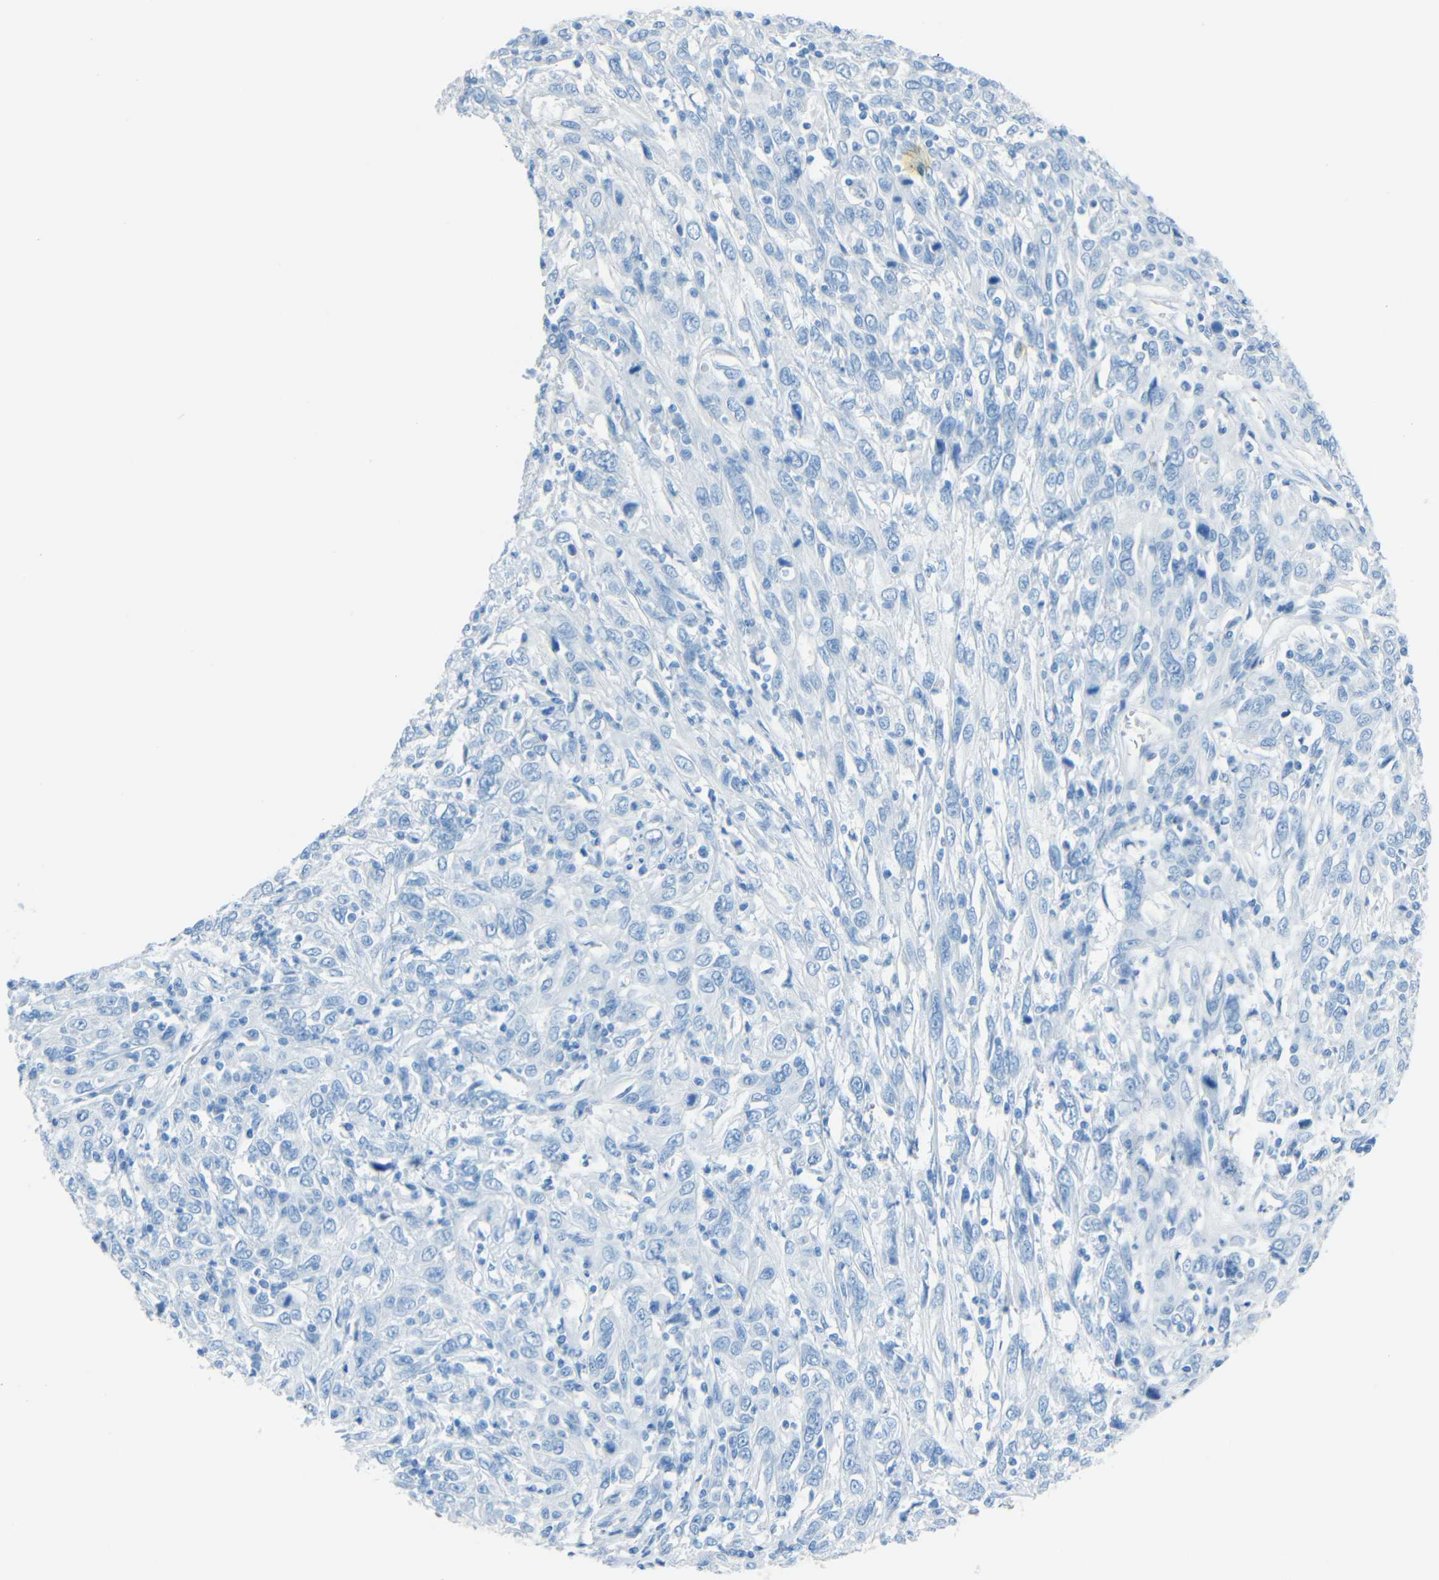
{"staining": {"intensity": "negative", "quantity": "none", "location": "none"}, "tissue": "cervical cancer", "cell_type": "Tumor cells", "image_type": "cancer", "snomed": [{"axis": "morphology", "description": "Squamous cell carcinoma, NOS"}, {"axis": "topography", "description": "Cervix"}], "caption": "DAB (3,3'-diaminobenzidine) immunohistochemical staining of human cervical squamous cell carcinoma demonstrates no significant staining in tumor cells. Nuclei are stained in blue.", "gene": "TUBB4B", "patient": {"sex": "female", "age": 46}}